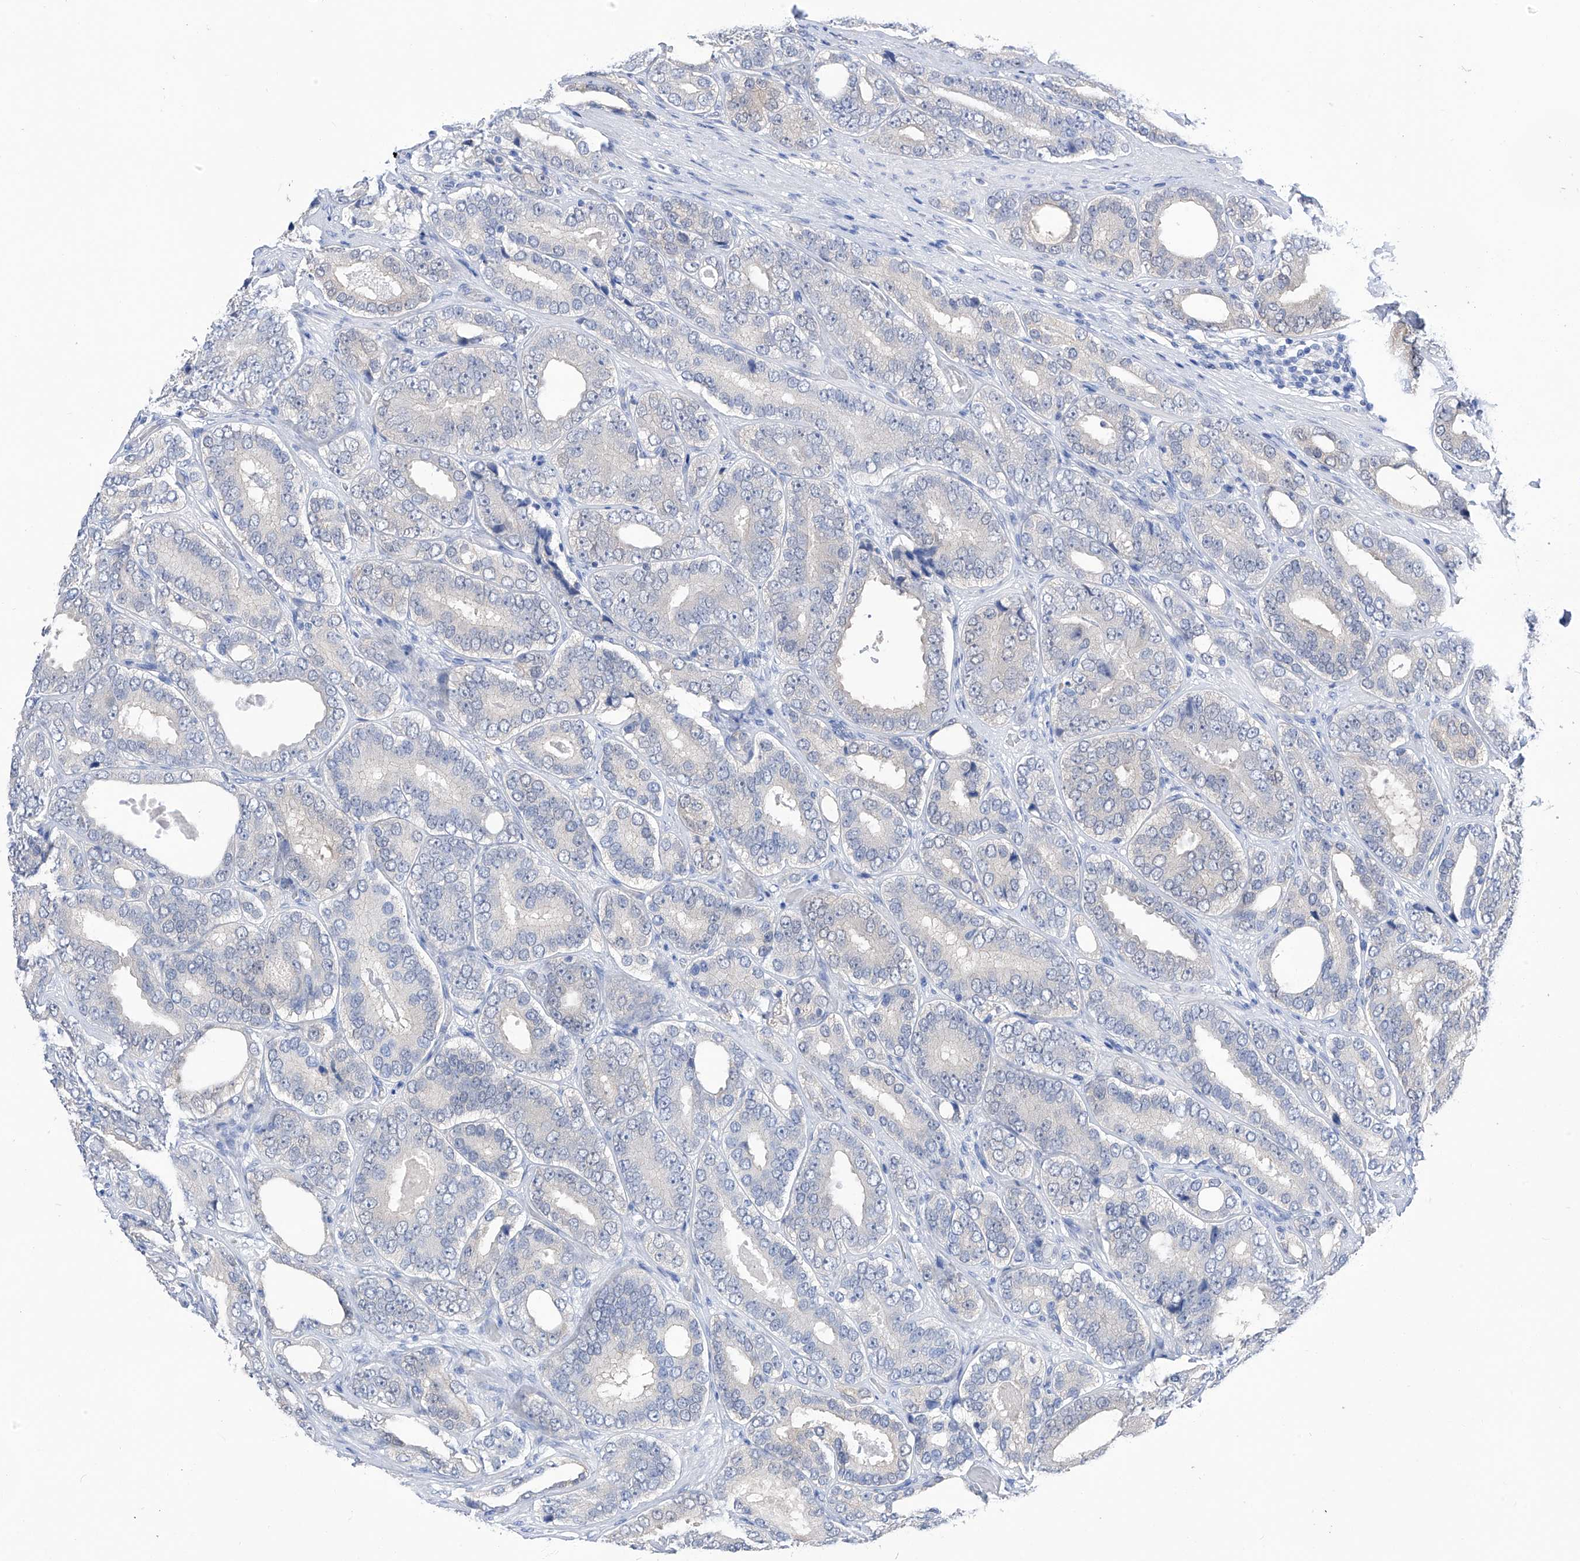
{"staining": {"intensity": "negative", "quantity": "none", "location": "none"}, "tissue": "prostate cancer", "cell_type": "Tumor cells", "image_type": "cancer", "snomed": [{"axis": "morphology", "description": "Adenocarcinoma, High grade"}, {"axis": "topography", "description": "Prostate"}], "caption": "Immunohistochemistry (IHC) micrograph of neoplastic tissue: human prostate cancer stained with DAB (3,3'-diaminobenzidine) displays no significant protein positivity in tumor cells. (DAB (3,3'-diaminobenzidine) IHC, high magnification).", "gene": "PGM3", "patient": {"sex": "male", "age": 56}}